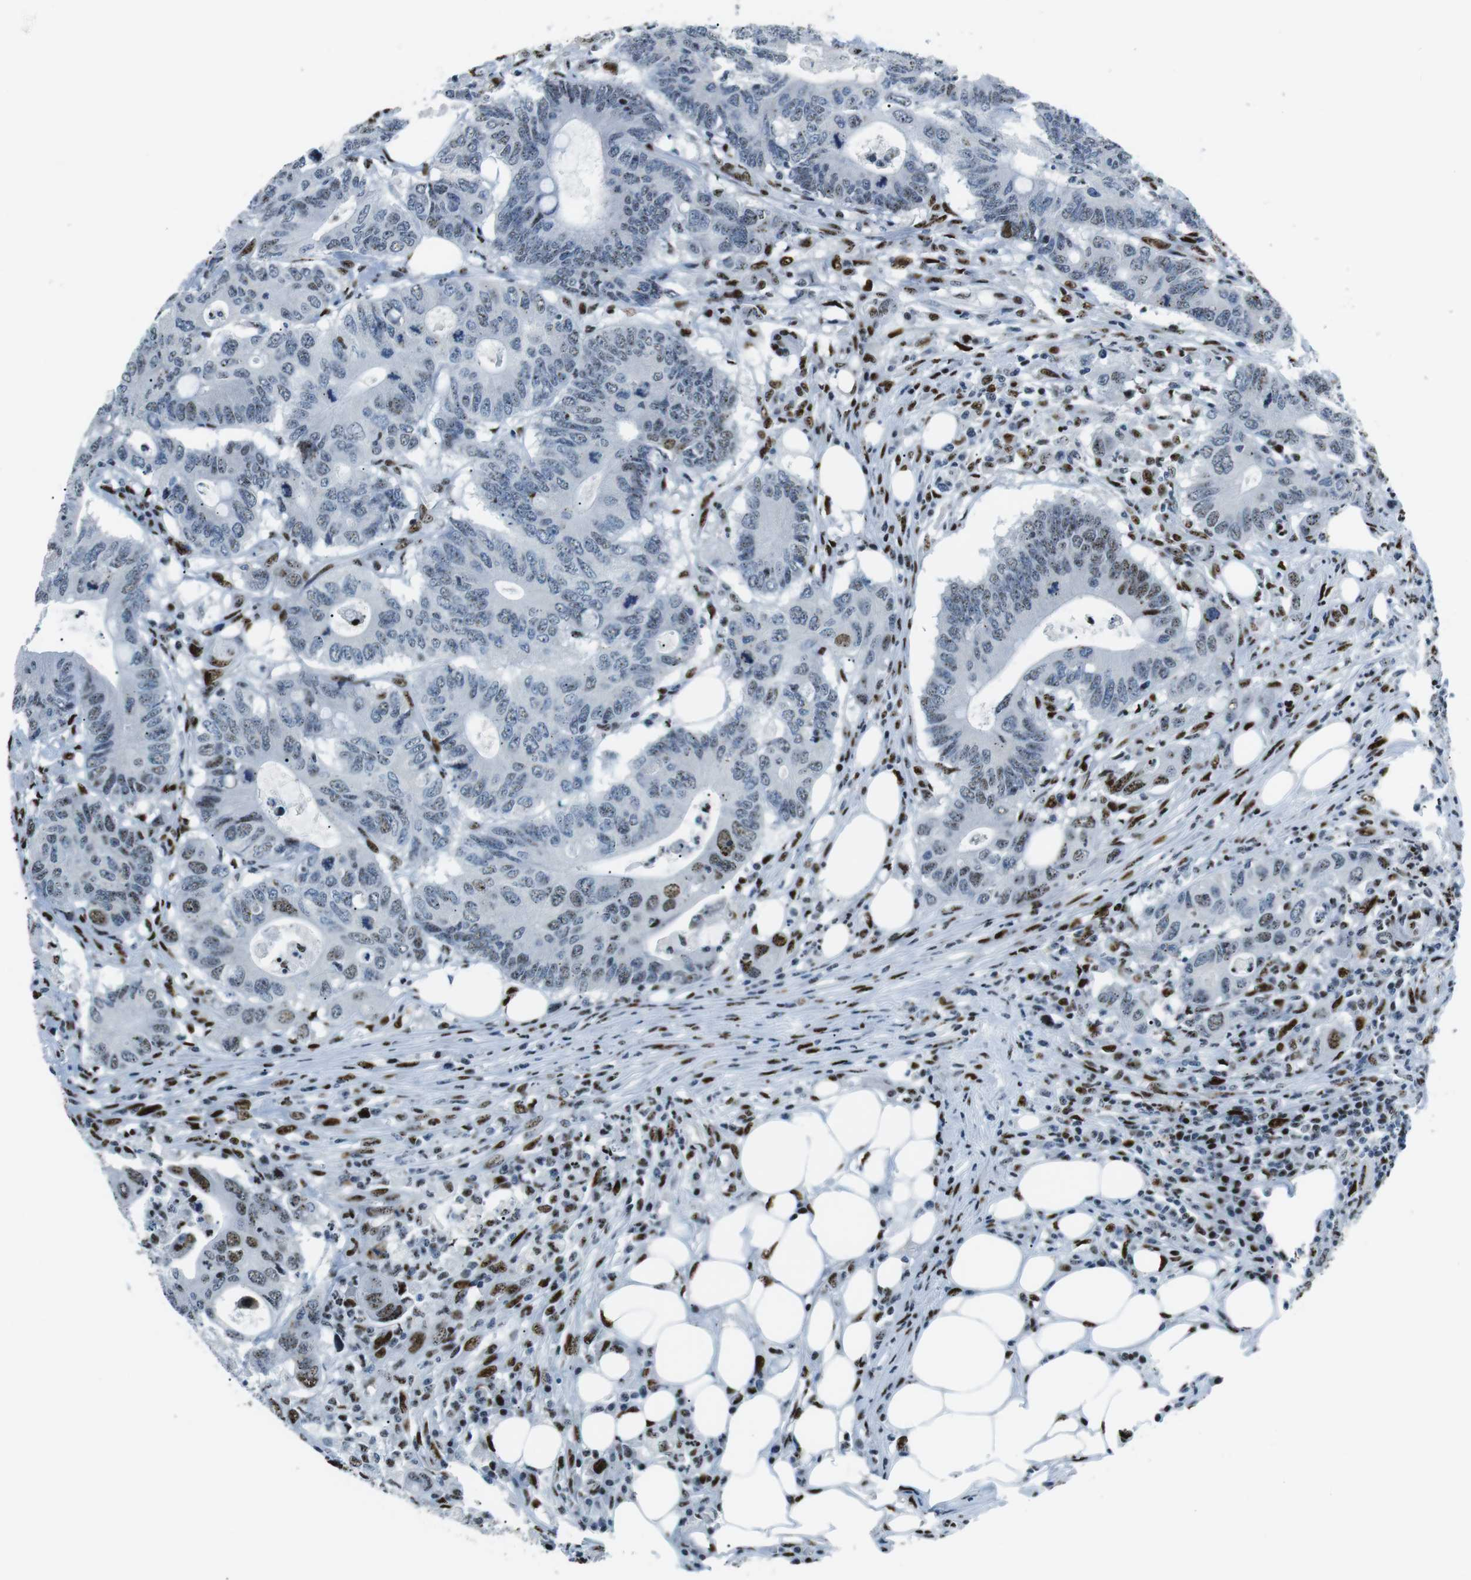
{"staining": {"intensity": "moderate", "quantity": "<25%", "location": "nuclear"}, "tissue": "colorectal cancer", "cell_type": "Tumor cells", "image_type": "cancer", "snomed": [{"axis": "morphology", "description": "Adenocarcinoma, NOS"}, {"axis": "topography", "description": "Colon"}], "caption": "Immunohistochemical staining of human colorectal cancer (adenocarcinoma) exhibits low levels of moderate nuclear protein staining in approximately <25% of tumor cells.", "gene": "PML", "patient": {"sex": "male", "age": 71}}